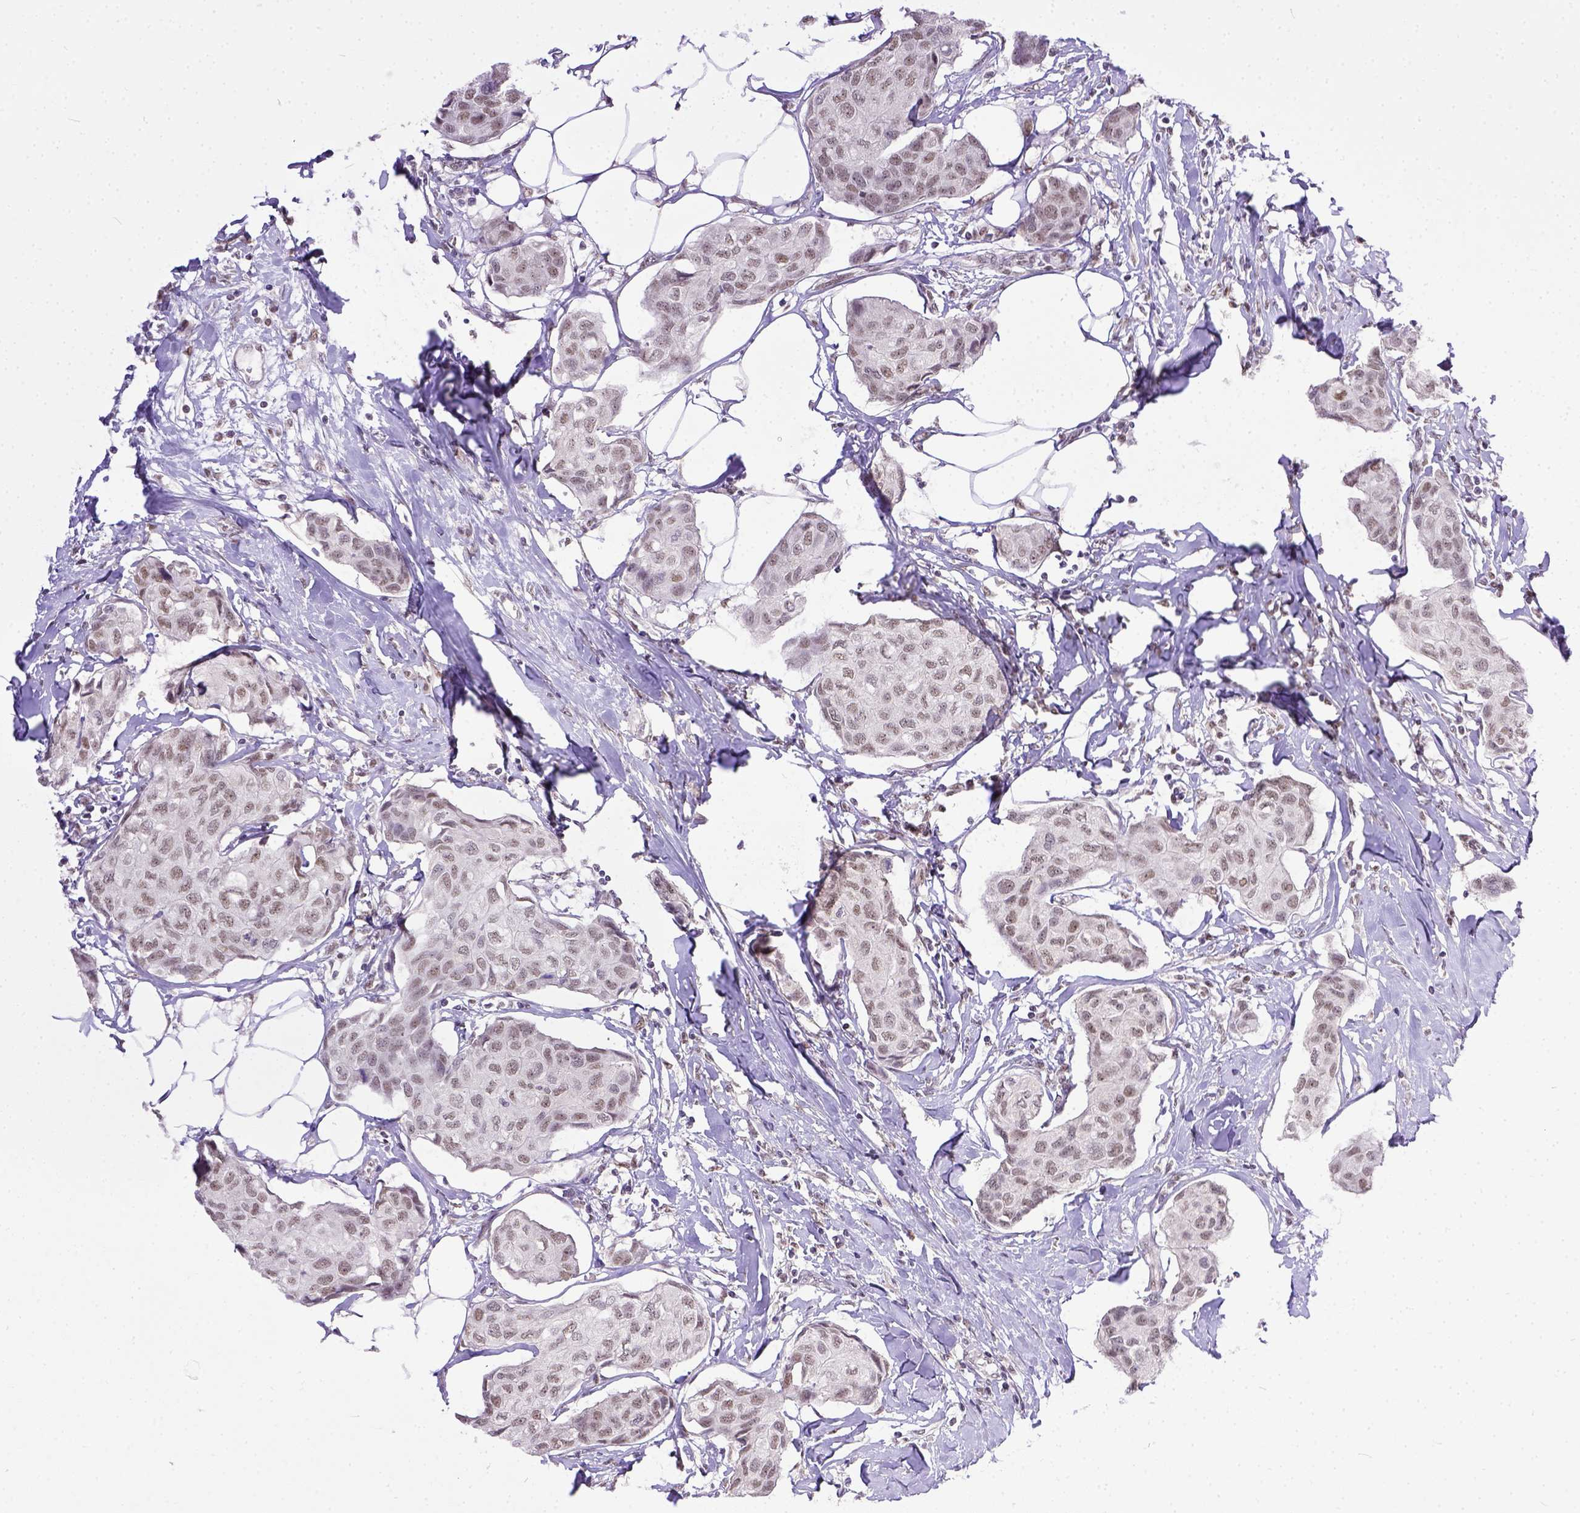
{"staining": {"intensity": "weak", "quantity": ">75%", "location": "nuclear"}, "tissue": "breast cancer", "cell_type": "Tumor cells", "image_type": "cancer", "snomed": [{"axis": "morphology", "description": "Duct carcinoma"}, {"axis": "topography", "description": "Breast"}], "caption": "Intraductal carcinoma (breast) stained for a protein displays weak nuclear positivity in tumor cells.", "gene": "ERCC1", "patient": {"sex": "female", "age": 80}}